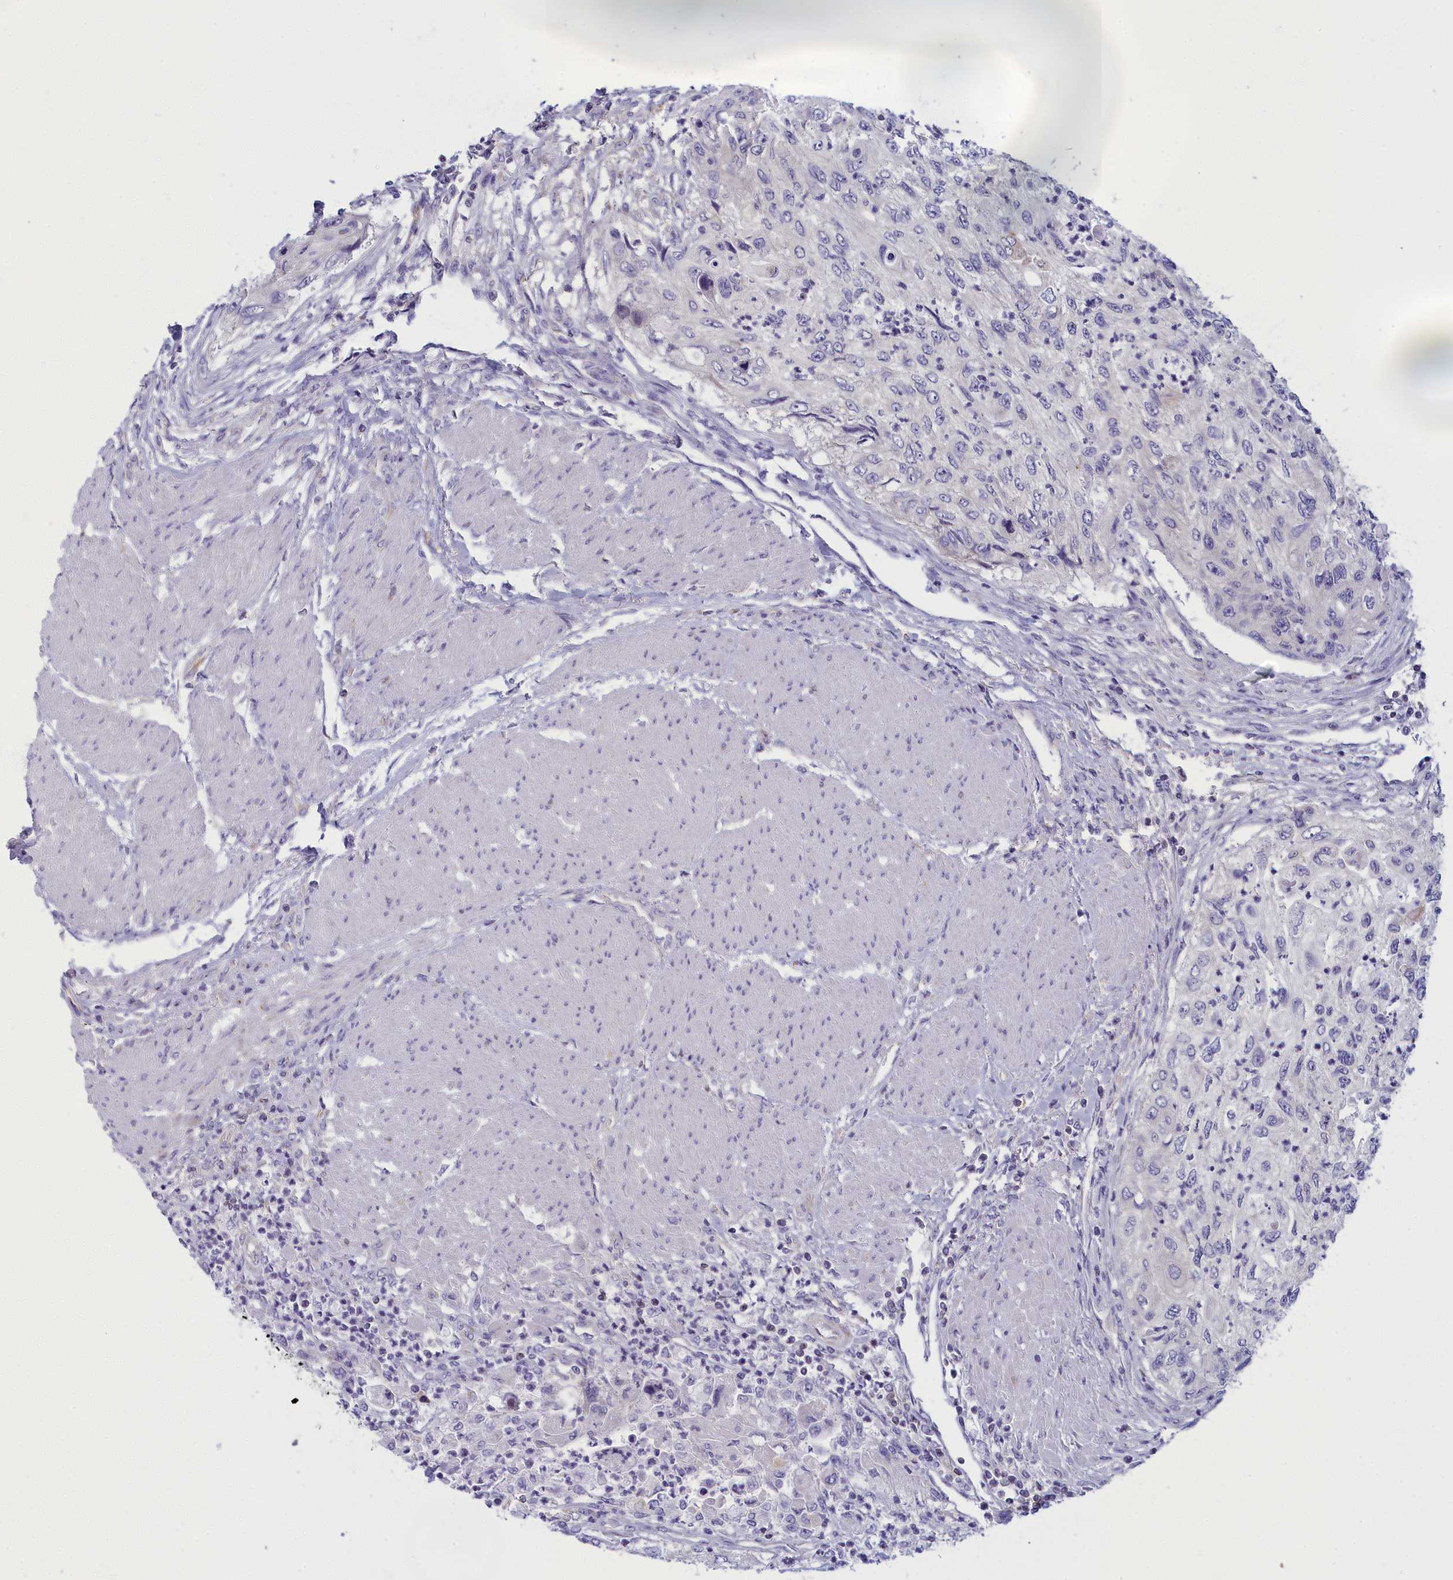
{"staining": {"intensity": "moderate", "quantity": "<25%", "location": "cytoplasmic/membranous"}, "tissue": "urothelial cancer", "cell_type": "Tumor cells", "image_type": "cancer", "snomed": [{"axis": "morphology", "description": "Urothelial carcinoma, High grade"}, {"axis": "topography", "description": "Urinary bladder"}], "caption": "High-grade urothelial carcinoma stained with DAB (3,3'-diaminobenzidine) immunohistochemistry reveals low levels of moderate cytoplasmic/membranous positivity in approximately <25% of tumor cells.", "gene": "NOL10", "patient": {"sex": "female", "age": 60}}